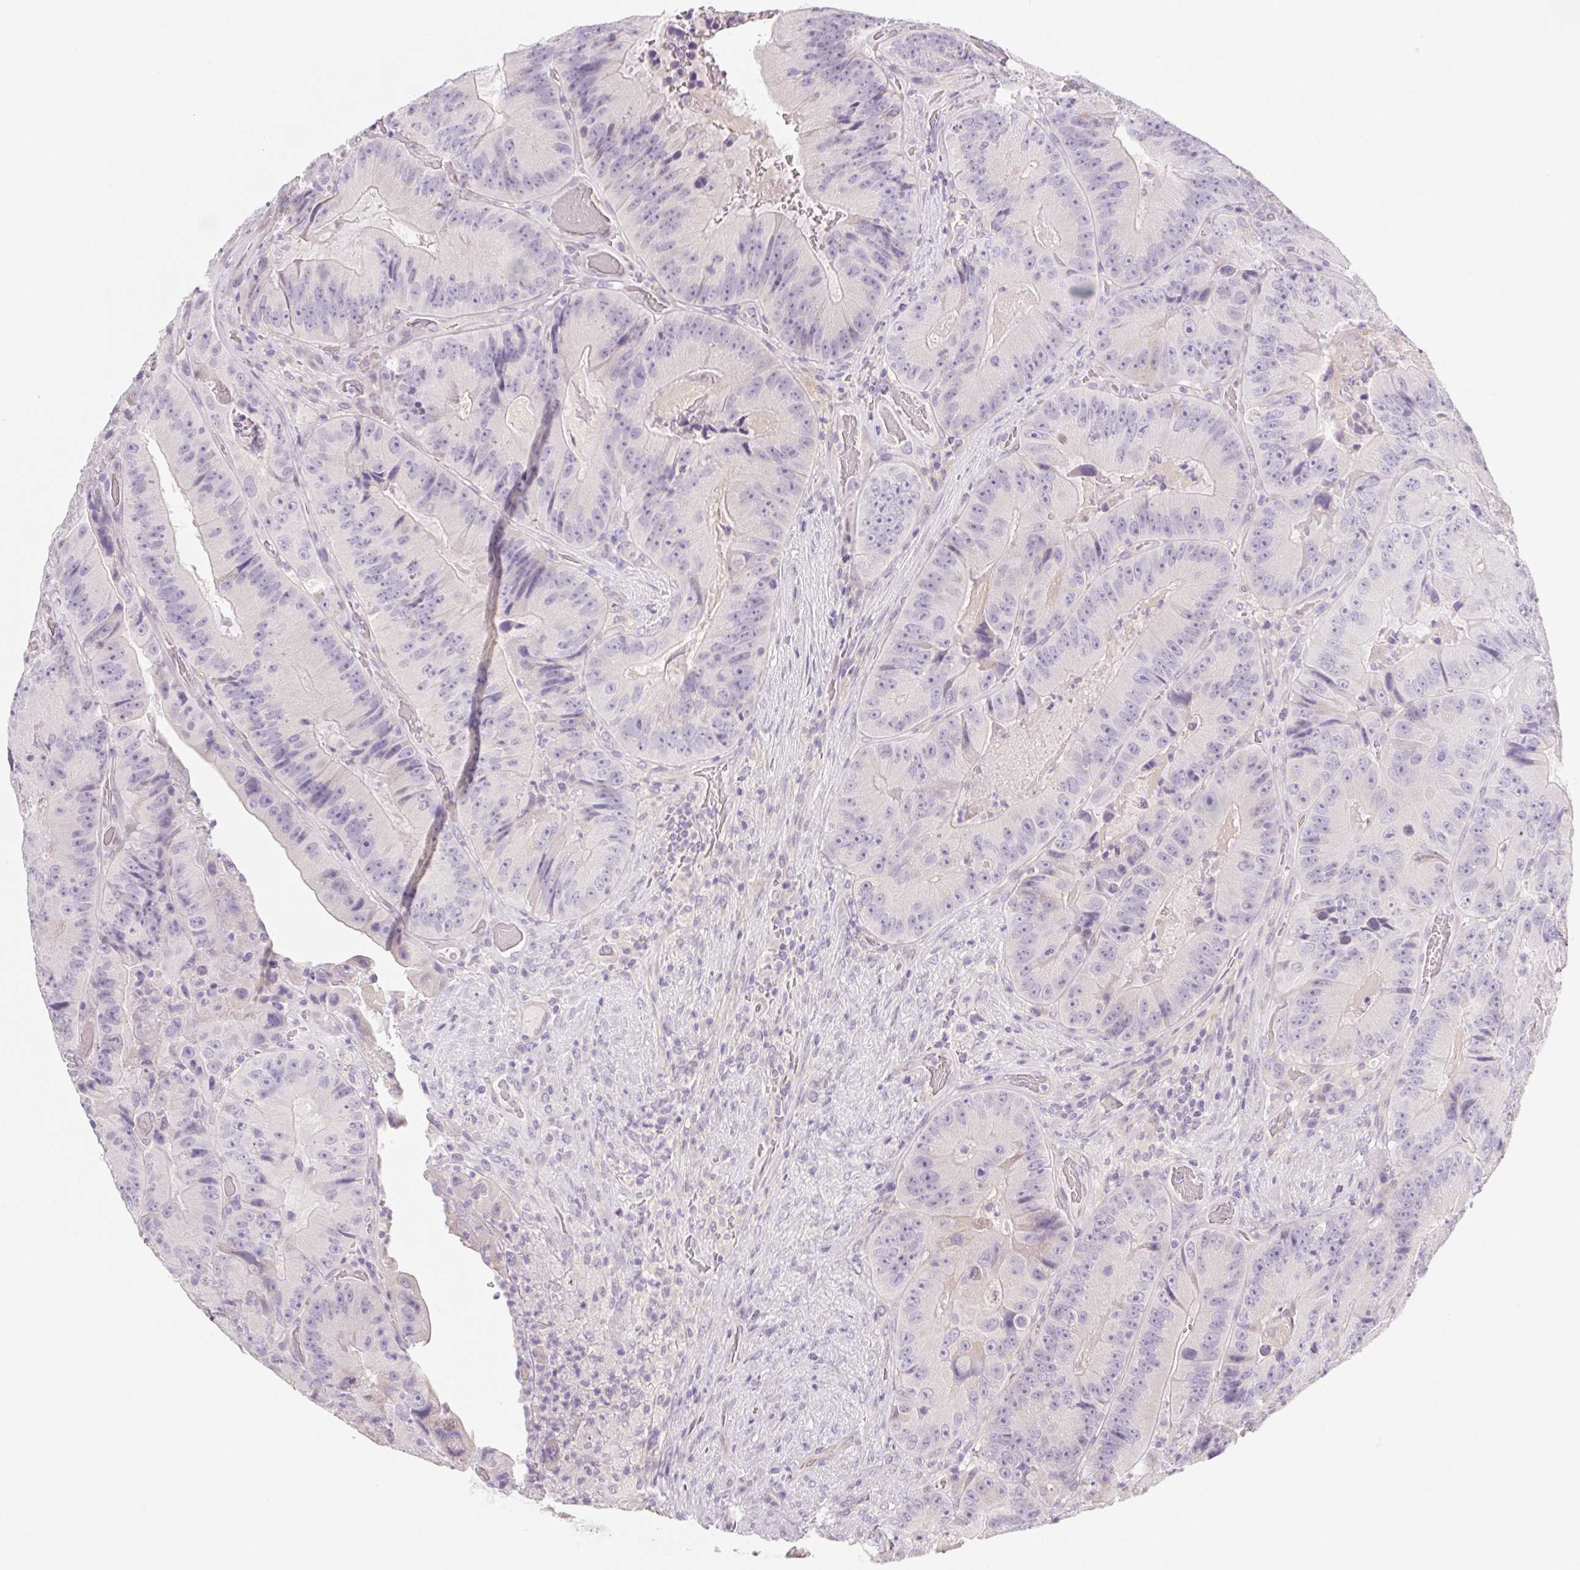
{"staining": {"intensity": "negative", "quantity": "none", "location": "none"}, "tissue": "colorectal cancer", "cell_type": "Tumor cells", "image_type": "cancer", "snomed": [{"axis": "morphology", "description": "Adenocarcinoma, NOS"}, {"axis": "topography", "description": "Colon"}], "caption": "Immunohistochemistry (IHC) micrograph of human colorectal cancer (adenocarcinoma) stained for a protein (brown), which reveals no expression in tumor cells.", "gene": "CTNND2", "patient": {"sex": "female", "age": 86}}